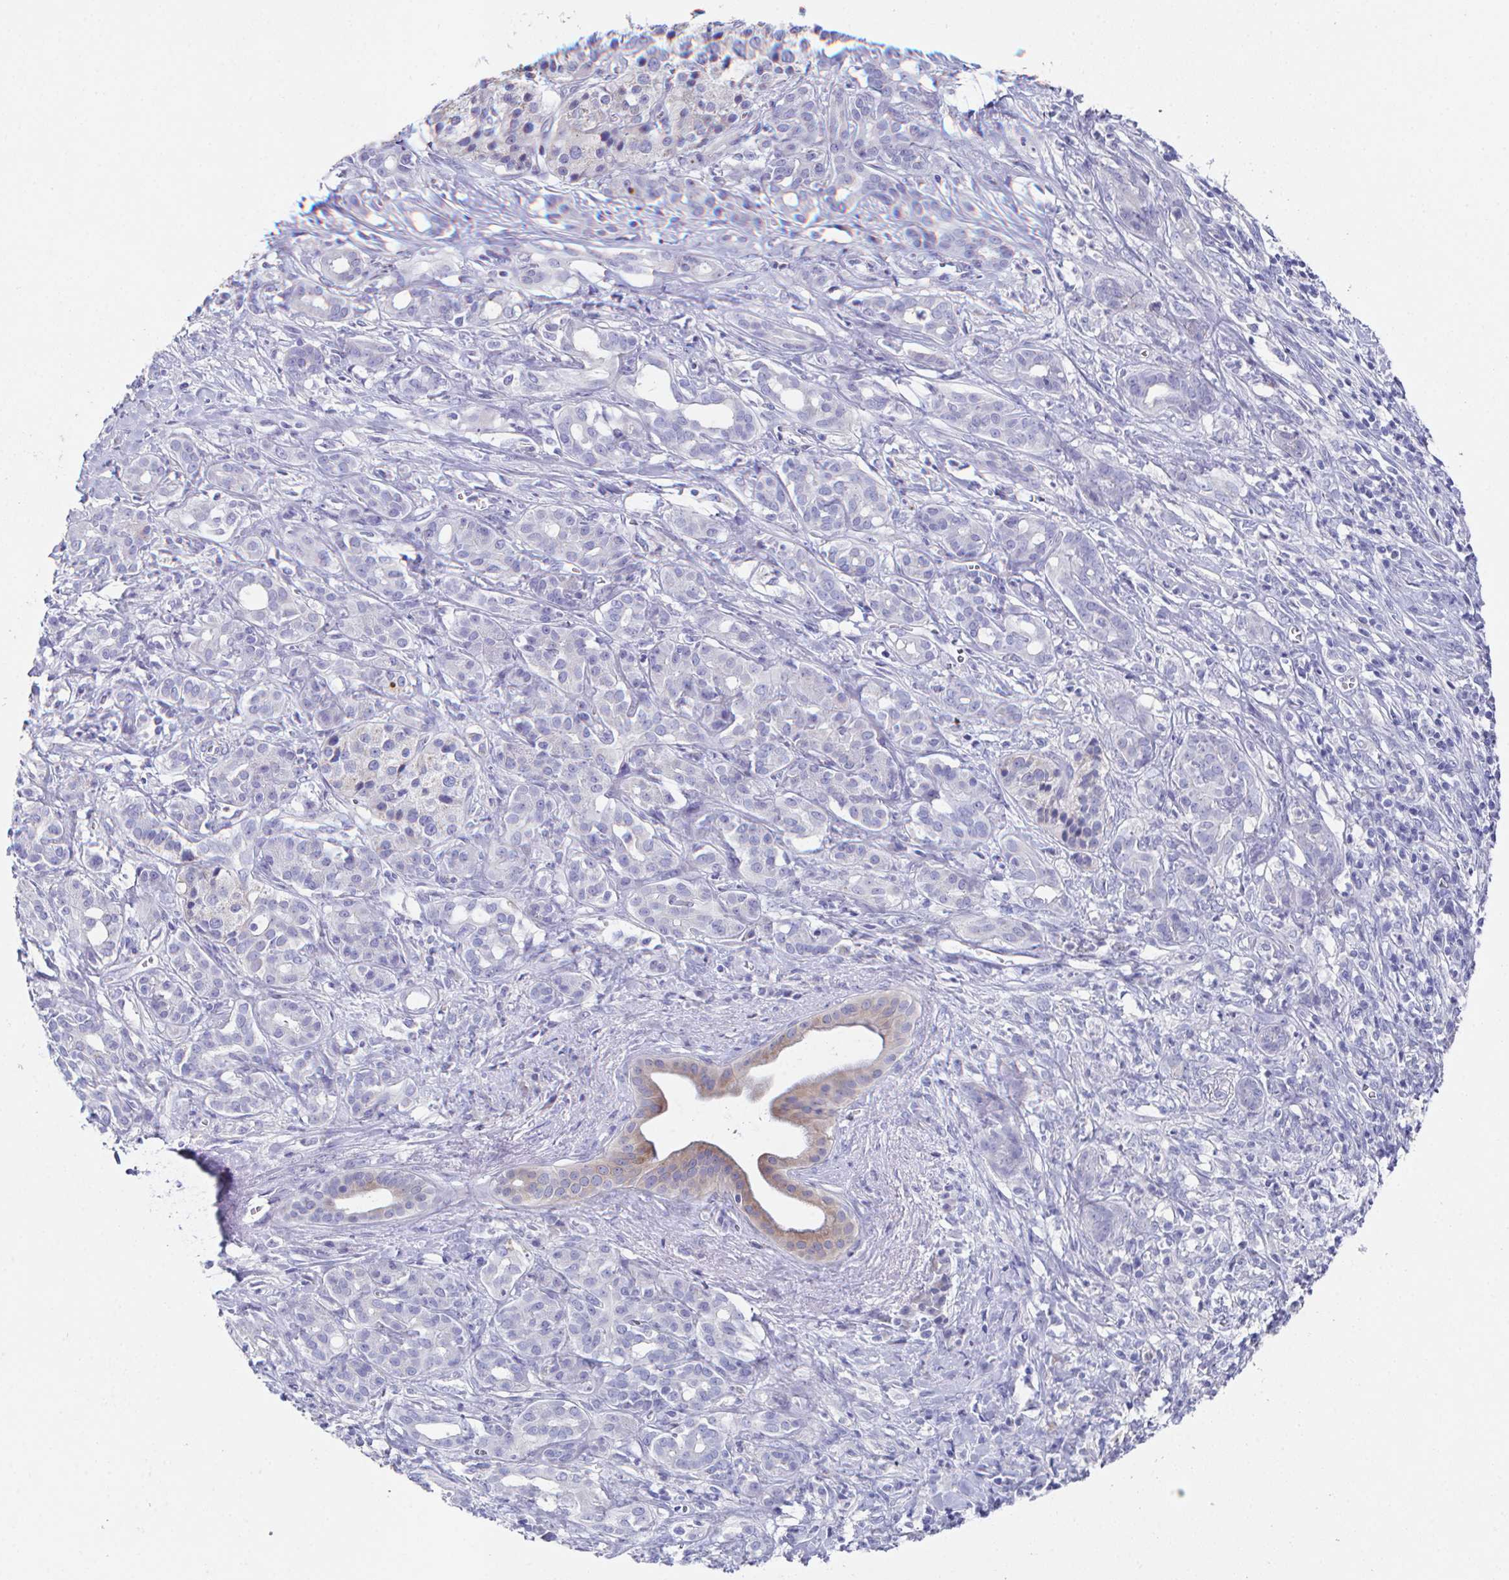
{"staining": {"intensity": "moderate", "quantity": "<25%", "location": "cytoplasmic/membranous"}, "tissue": "pancreatic cancer", "cell_type": "Tumor cells", "image_type": "cancer", "snomed": [{"axis": "morphology", "description": "Adenocarcinoma, NOS"}, {"axis": "topography", "description": "Pancreas"}], "caption": "The image exhibits staining of pancreatic cancer, revealing moderate cytoplasmic/membranous protein staining (brown color) within tumor cells. (DAB (3,3'-diaminobenzidine) IHC with brightfield microscopy, high magnification).", "gene": "SSC4D", "patient": {"sex": "male", "age": 61}}